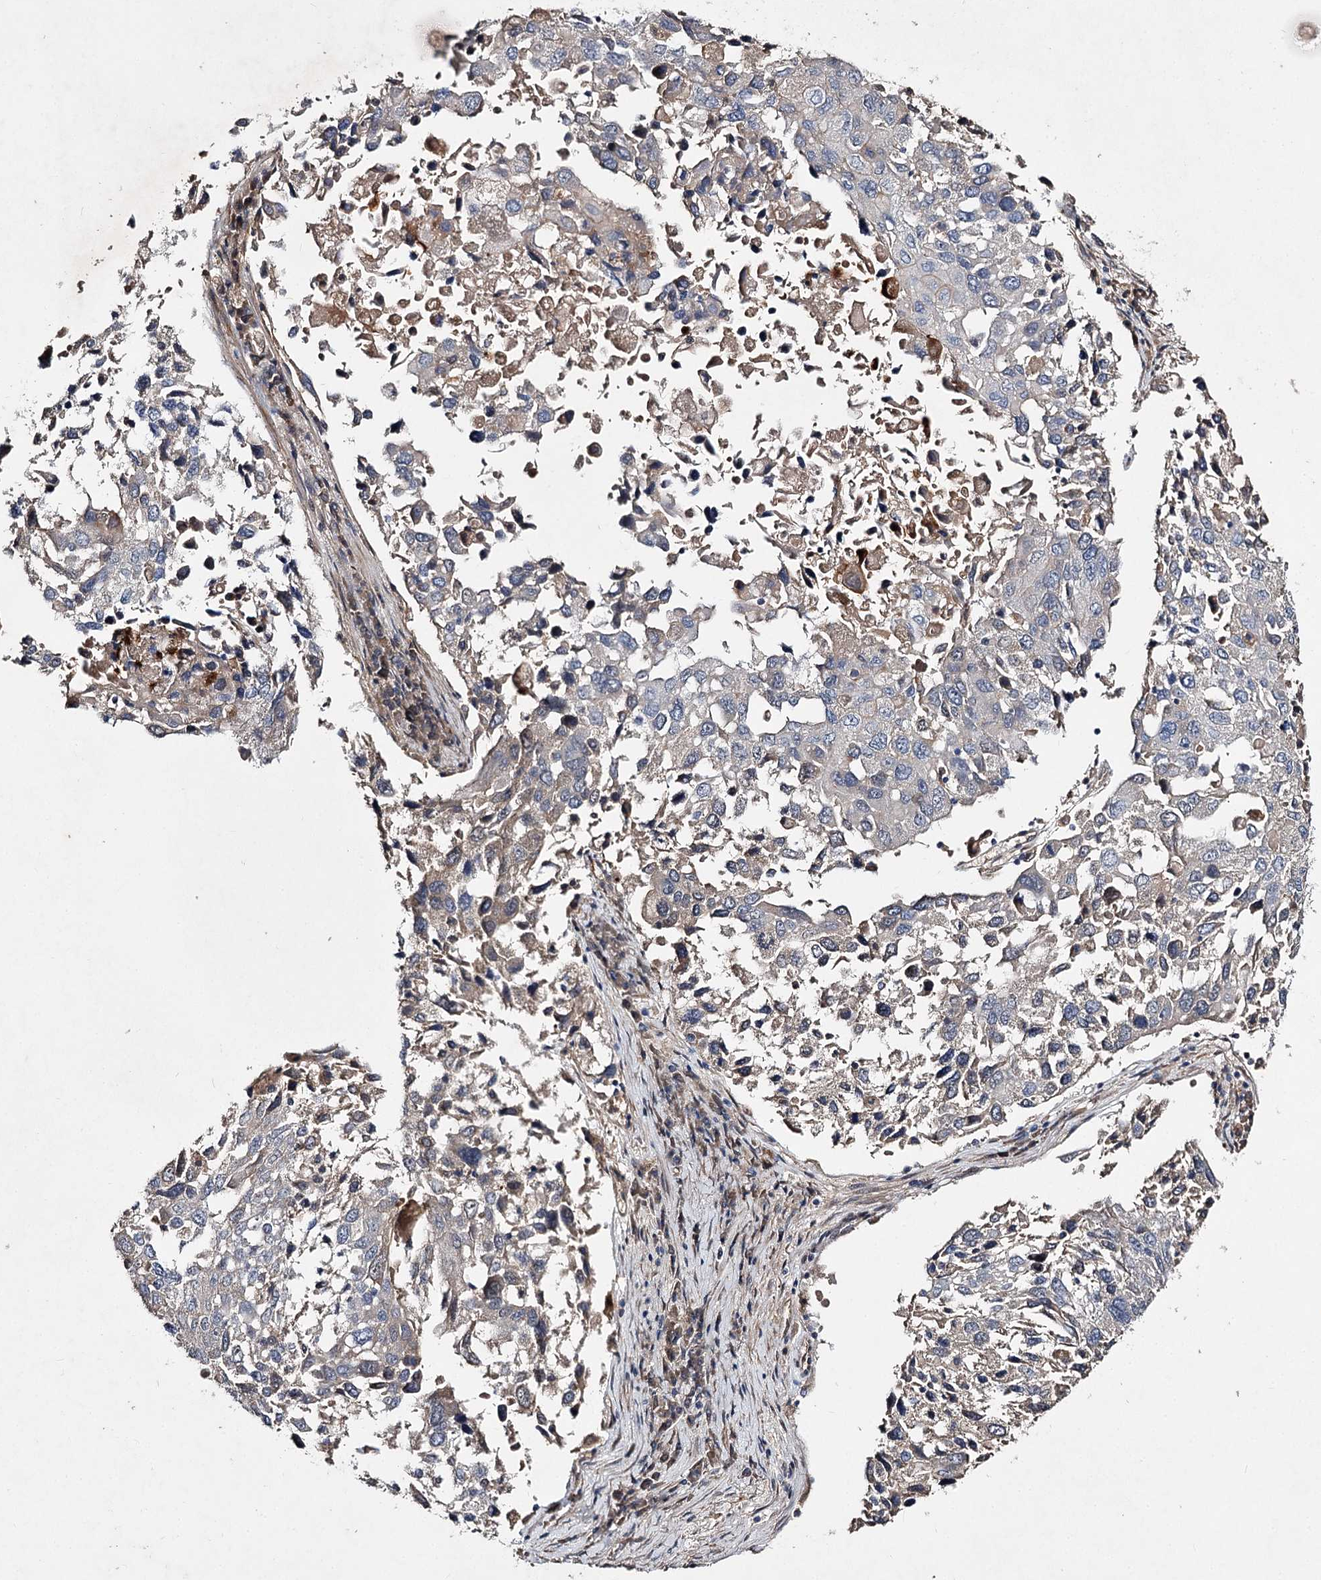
{"staining": {"intensity": "negative", "quantity": "none", "location": "none"}, "tissue": "lung cancer", "cell_type": "Tumor cells", "image_type": "cancer", "snomed": [{"axis": "morphology", "description": "Squamous cell carcinoma, NOS"}, {"axis": "topography", "description": "Lung"}], "caption": "Immunohistochemistry (IHC) histopathology image of human lung squamous cell carcinoma stained for a protein (brown), which exhibits no expression in tumor cells.", "gene": "MINDY3", "patient": {"sex": "male", "age": 65}}